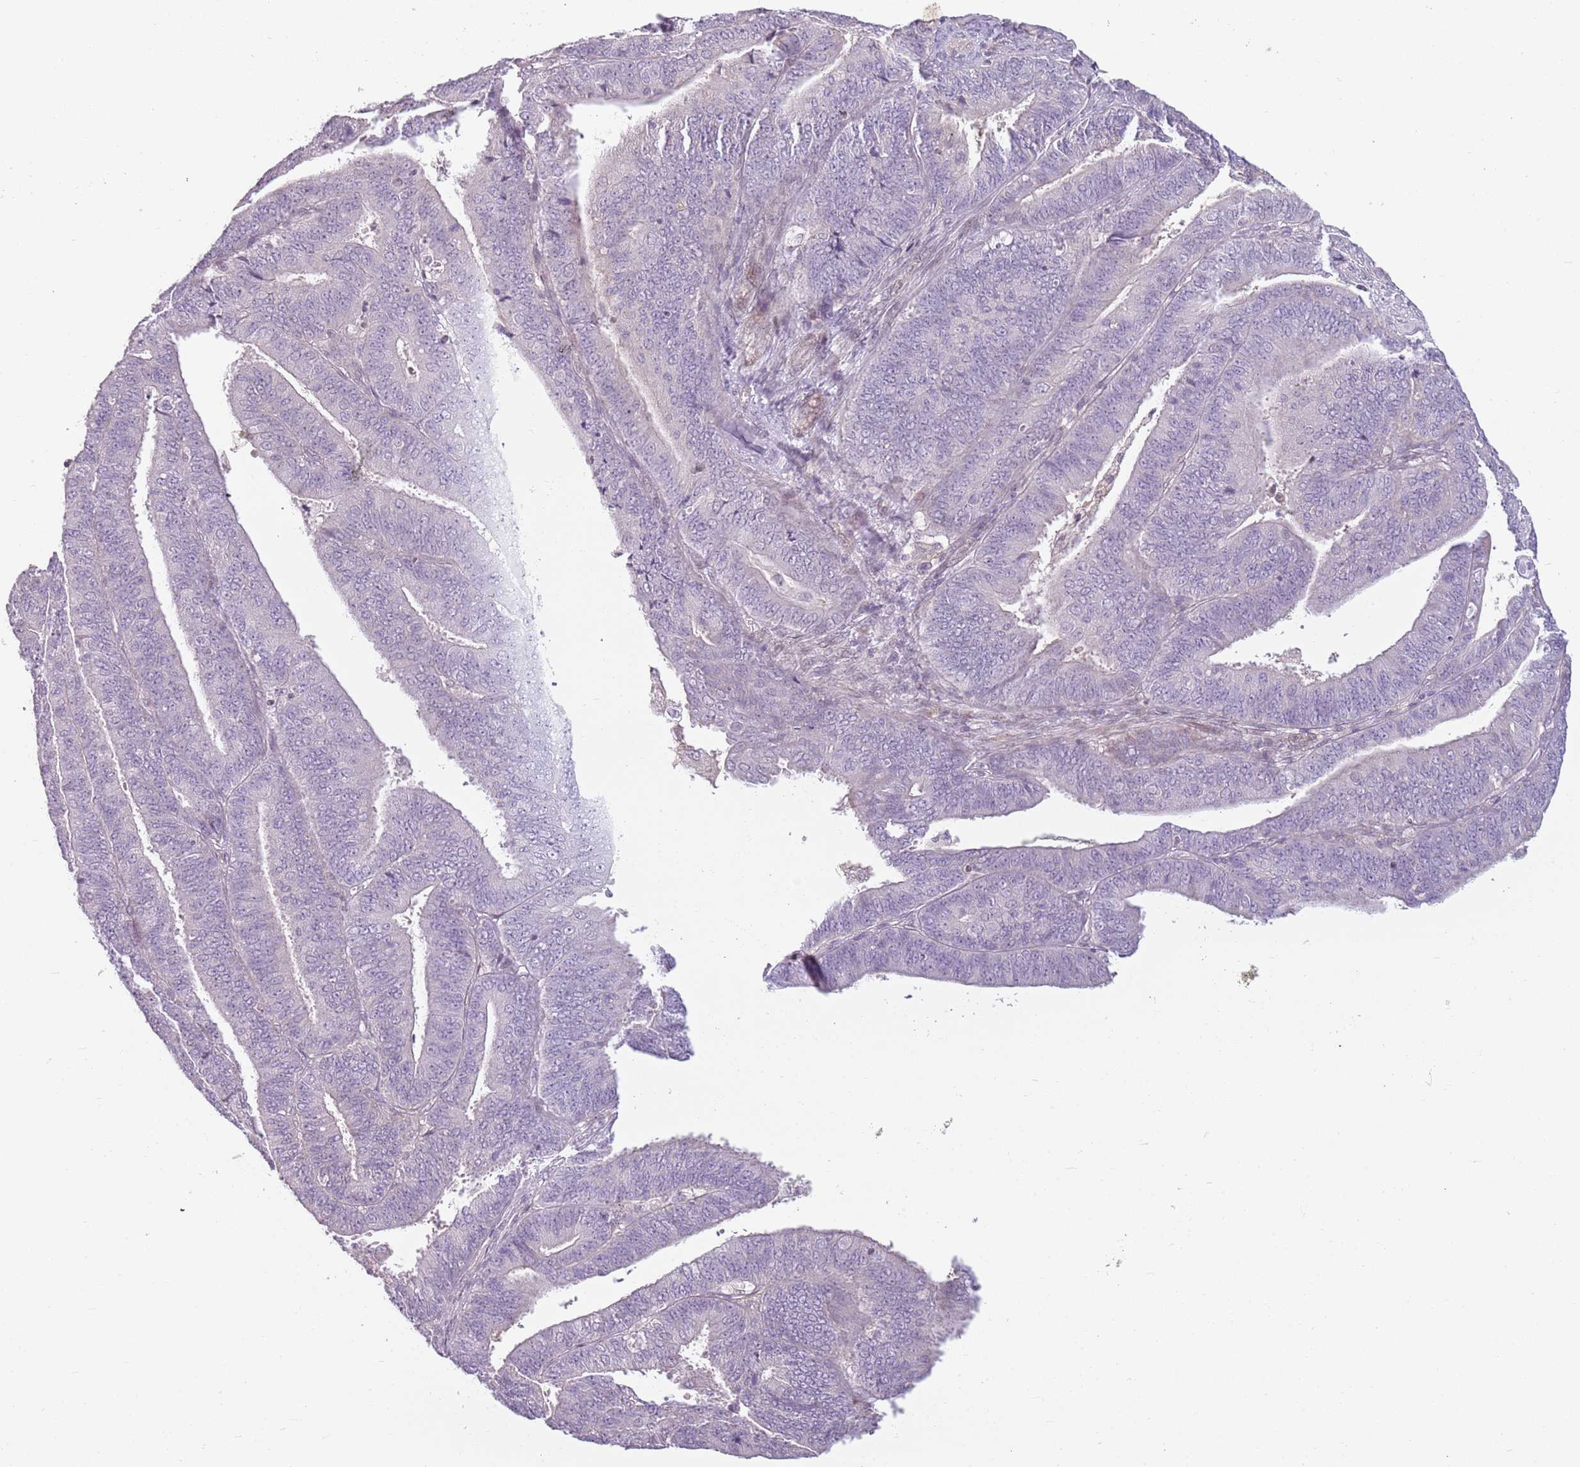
{"staining": {"intensity": "negative", "quantity": "none", "location": "none"}, "tissue": "endometrial cancer", "cell_type": "Tumor cells", "image_type": "cancer", "snomed": [{"axis": "morphology", "description": "Adenocarcinoma, NOS"}, {"axis": "topography", "description": "Endometrium"}], "caption": "This is an immunohistochemistry (IHC) image of human endometrial cancer (adenocarcinoma). There is no staining in tumor cells.", "gene": "DEFB116", "patient": {"sex": "female", "age": 73}}